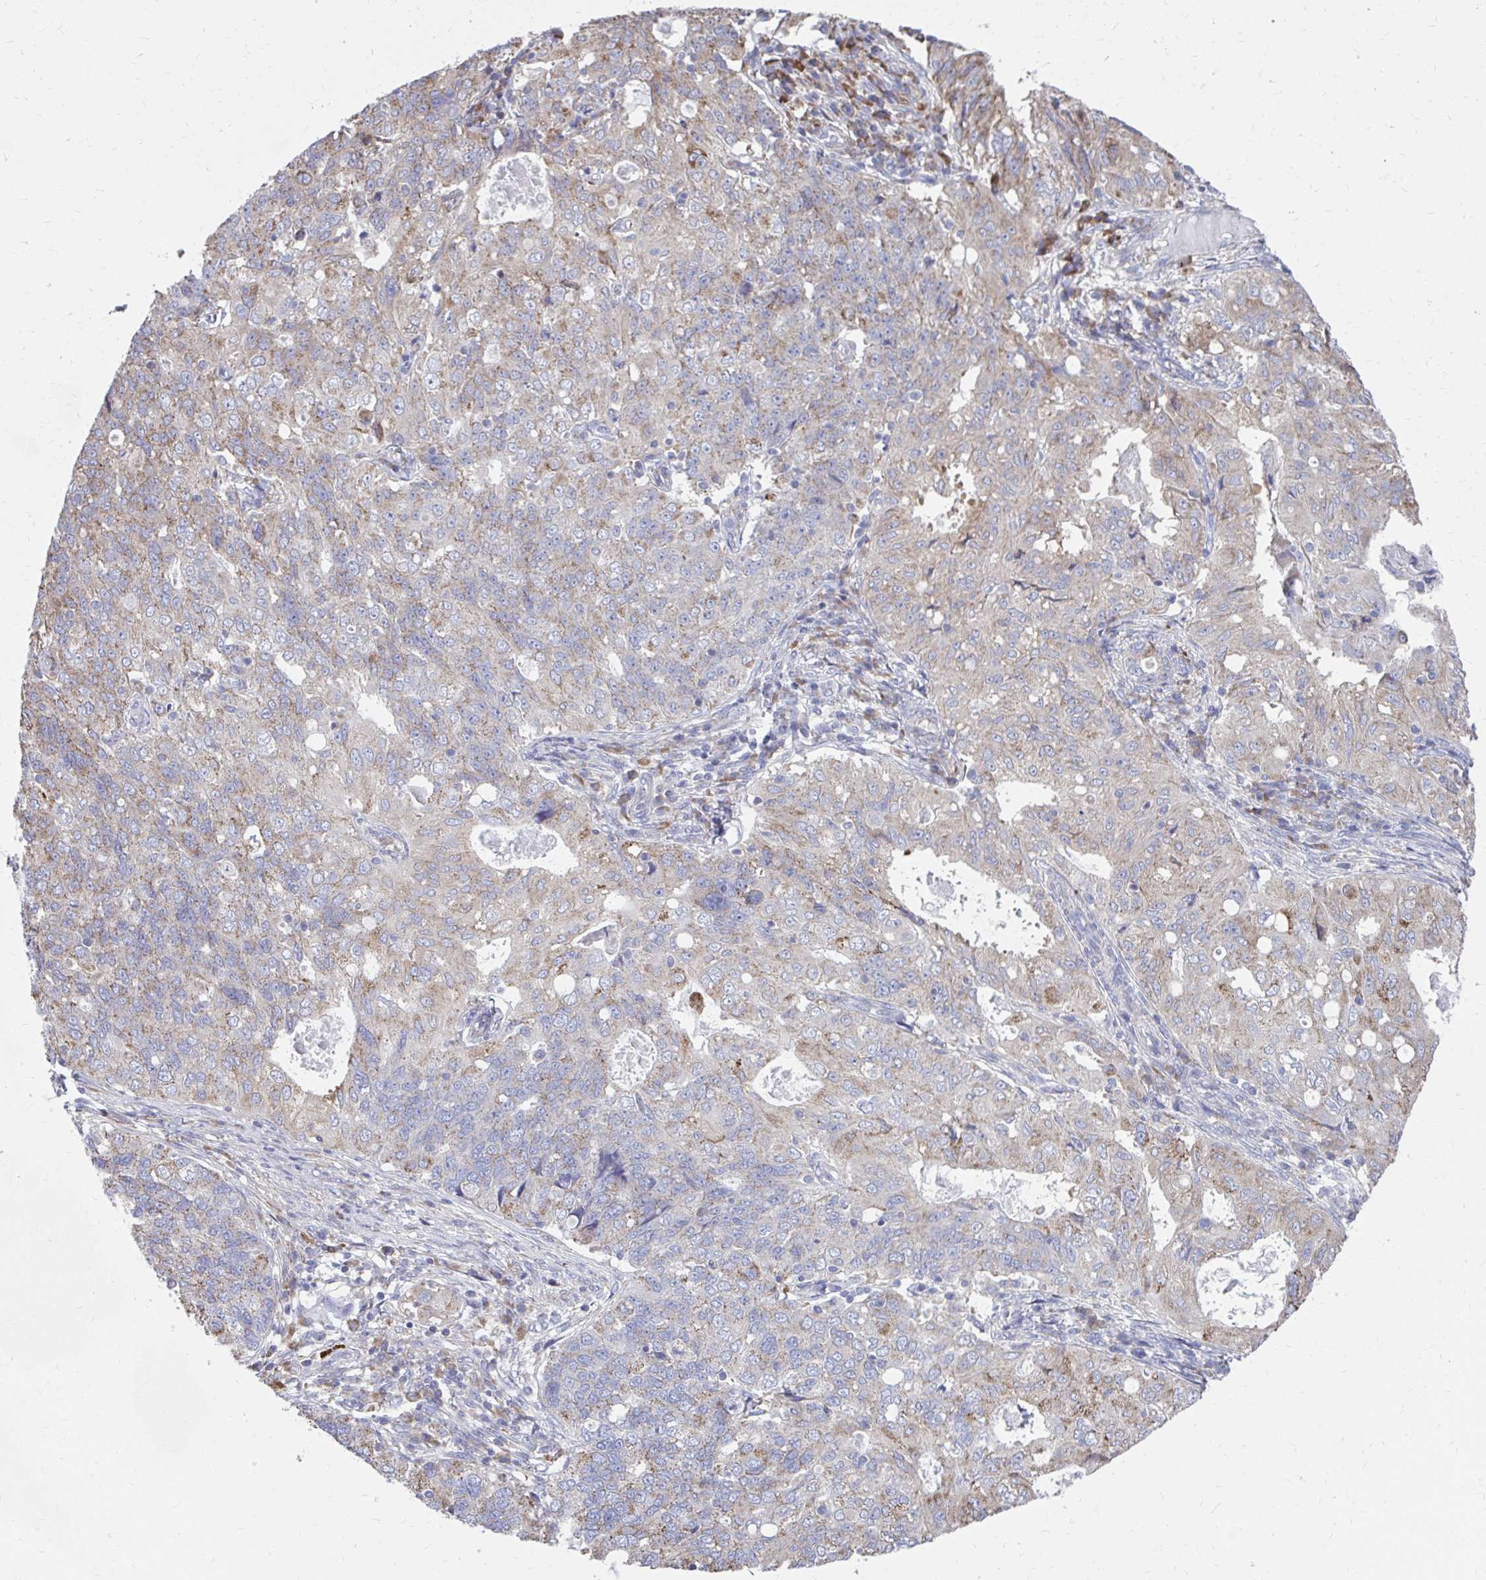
{"staining": {"intensity": "weak", "quantity": "<25%", "location": "cytoplasmic/membranous"}, "tissue": "endometrial cancer", "cell_type": "Tumor cells", "image_type": "cancer", "snomed": [{"axis": "morphology", "description": "Adenocarcinoma, NOS"}, {"axis": "topography", "description": "Endometrium"}], "caption": "Tumor cells are negative for brown protein staining in endometrial cancer (adenocarcinoma). Brightfield microscopy of IHC stained with DAB (brown) and hematoxylin (blue), captured at high magnification.", "gene": "FKBP2", "patient": {"sex": "female", "age": 43}}